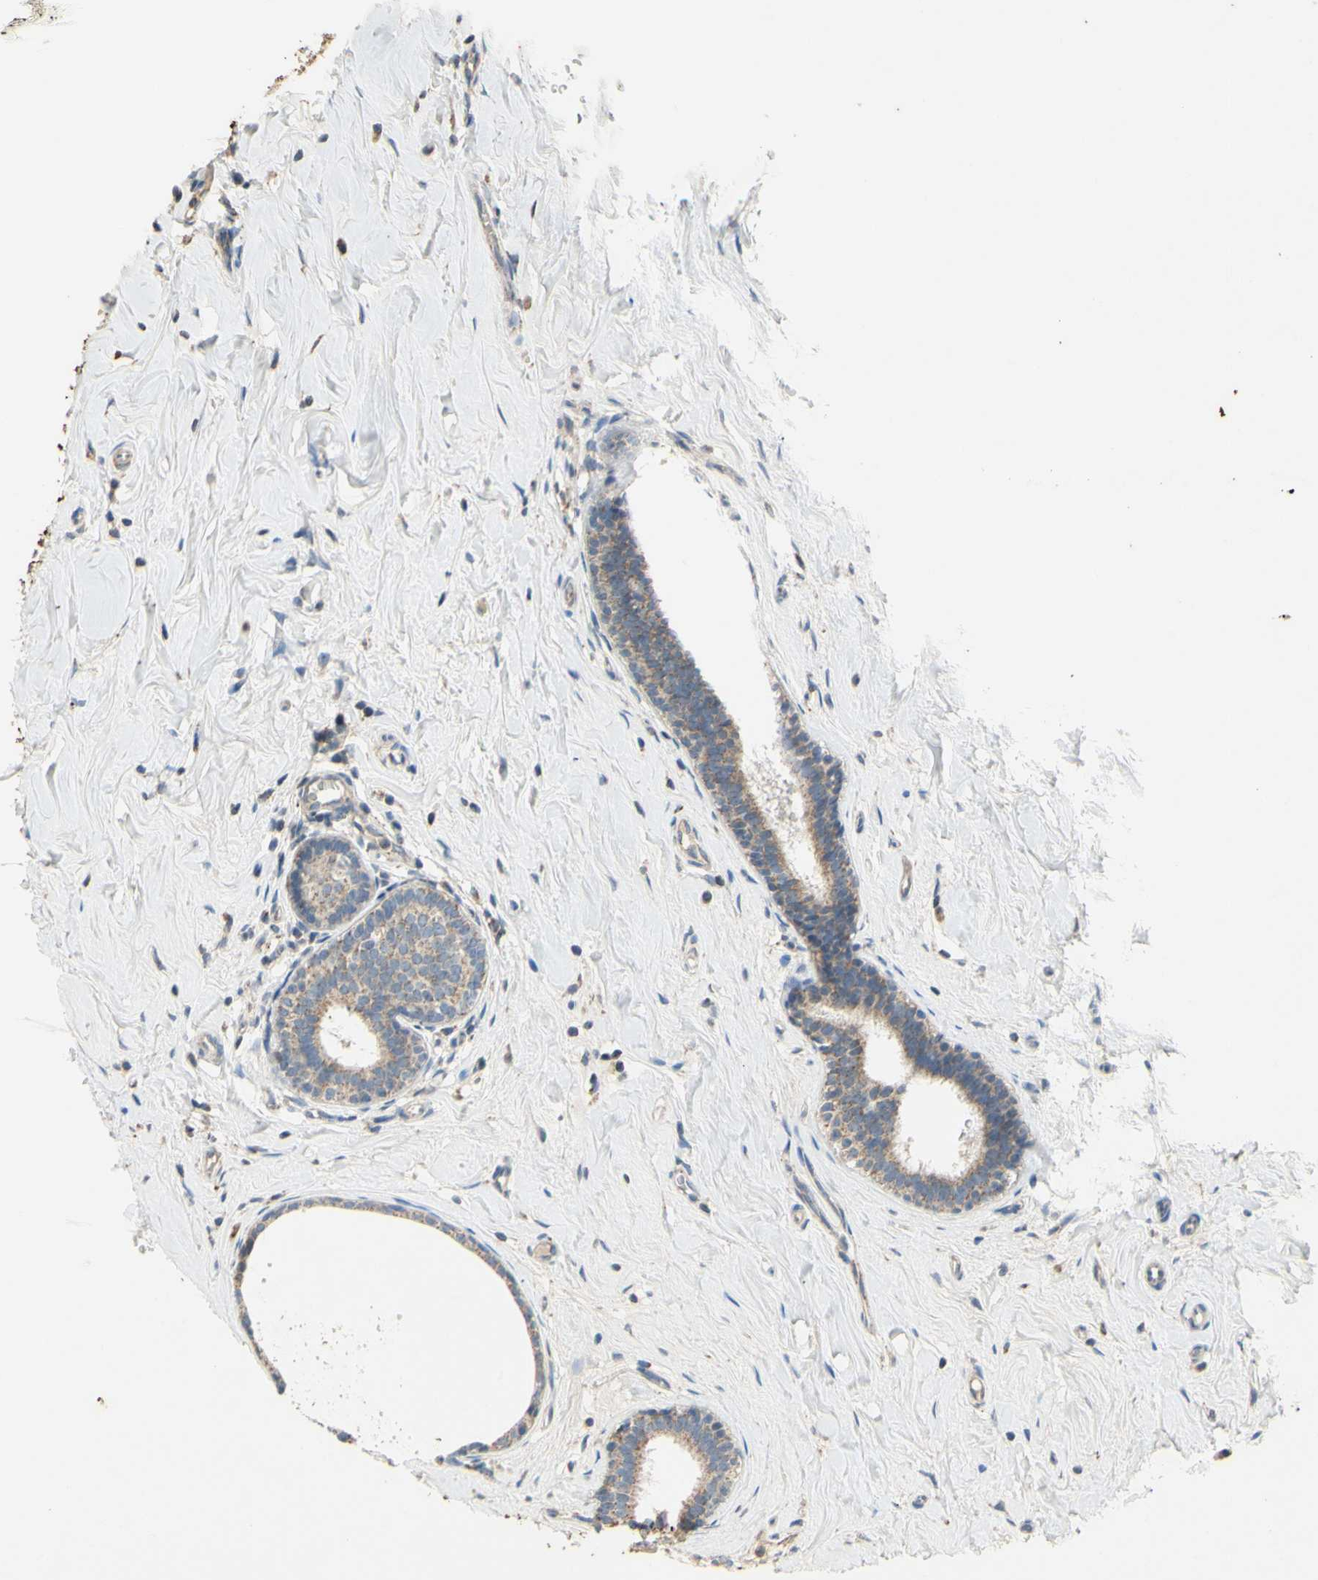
{"staining": {"intensity": "moderate", "quantity": ">75%", "location": "cytoplasmic/membranous"}, "tissue": "breast cancer", "cell_type": "Tumor cells", "image_type": "cancer", "snomed": [{"axis": "morphology", "description": "Normal tissue, NOS"}, {"axis": "morphology", "description": "Duct carcinoma"}, {"axis": "topography", "description": "Breast"}], "caption": "Breast invasive ductal carcinoma was stained to show a protein in brown. There is medium levels of moderate cytoplasmic/membranous expression in approximately >75% of tumor cells. Immunohistochemistry (ihc) stains the protein in brown and the nuclei are stained blue.", "gene": "PTGIS", "patient": {"sex": "female", "age": 40}}